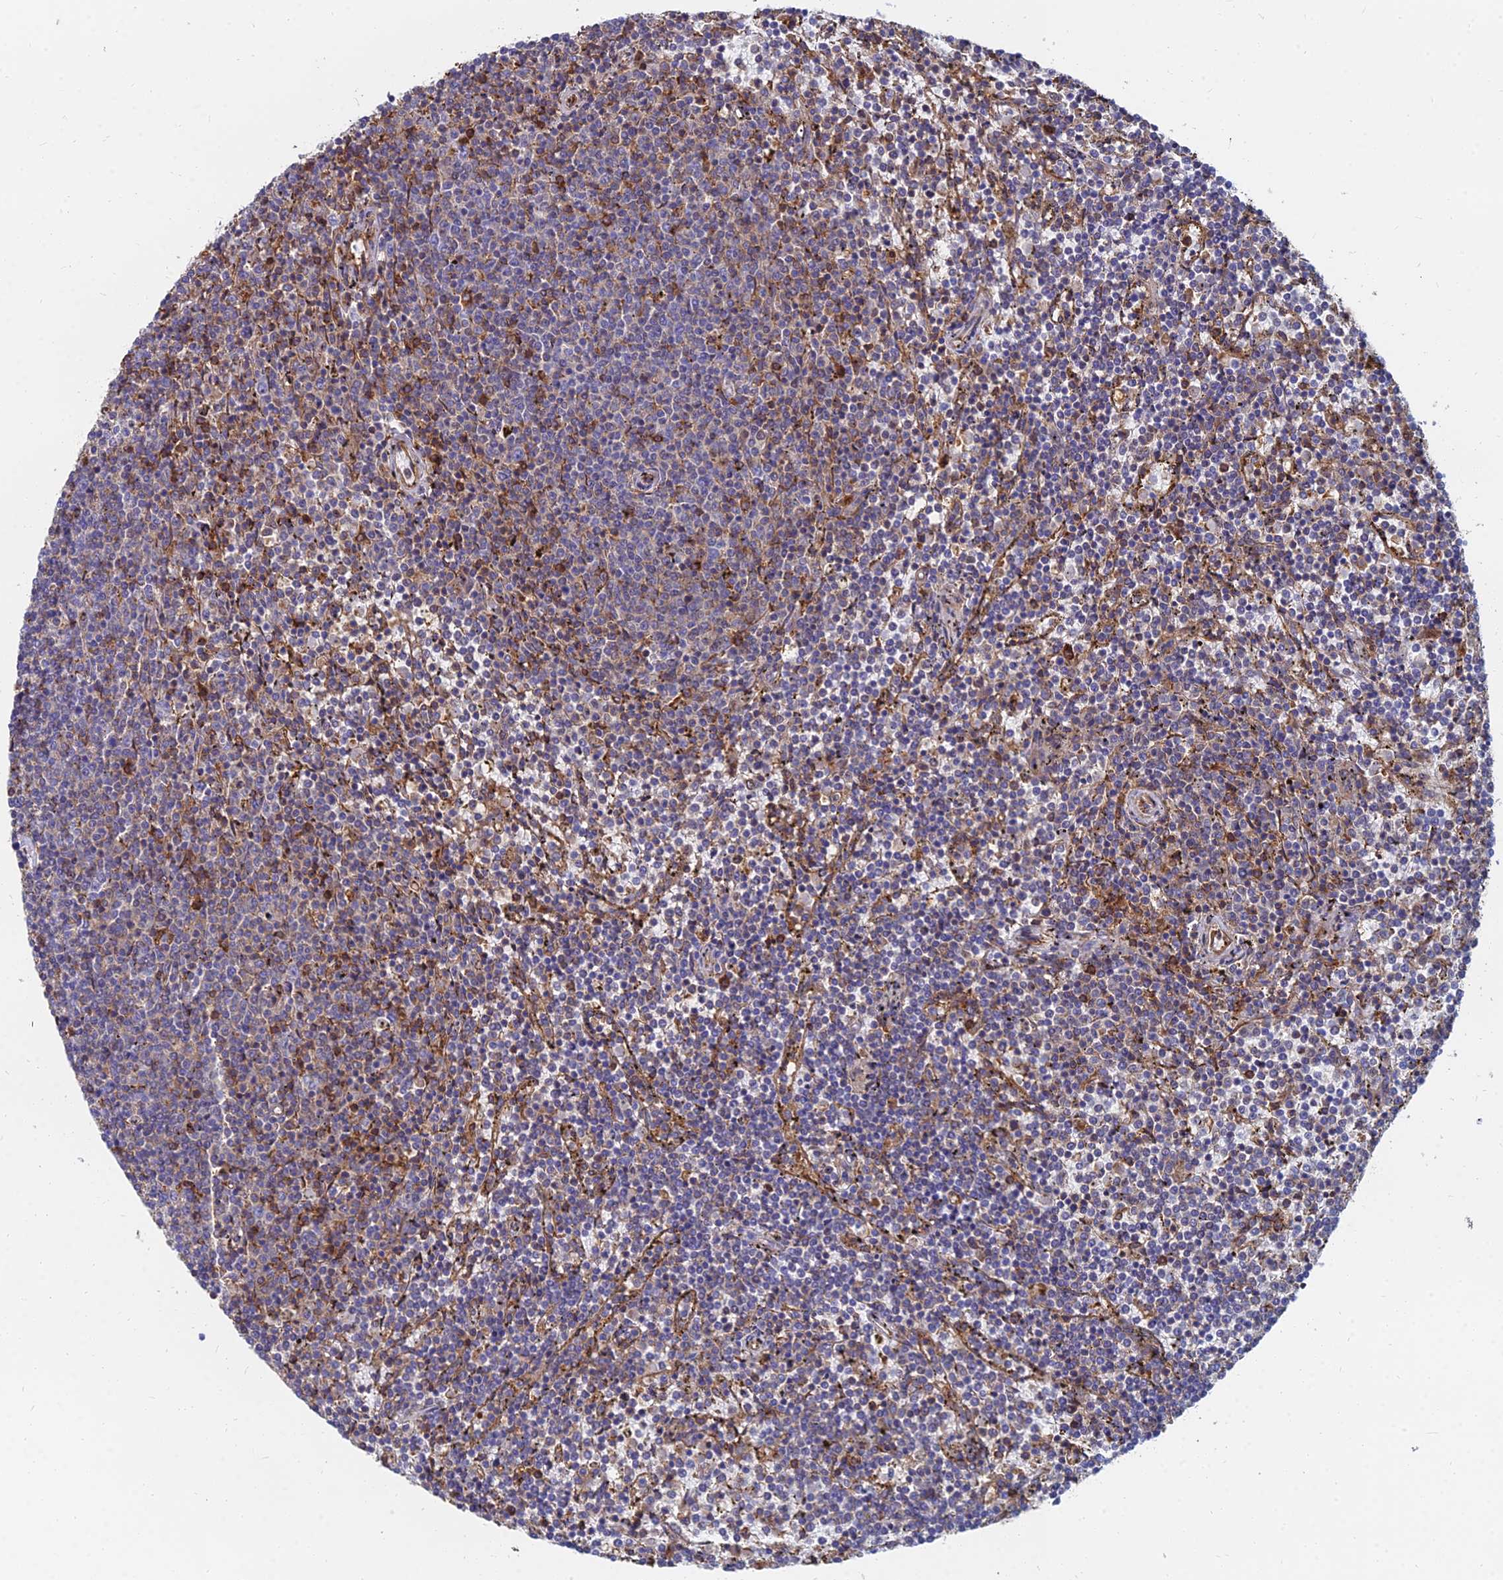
{"staining": {"intensity": "moderate", "quantity": "<25%", "location": "cytoplasmic/membranous"}, "tissue": "lymphoma", "cell_type": "Tumor cells", "image_type": "cancer", "snomed": [{"axis": "morphology", "description": "Malignant lymphoma, non-Hodgkin's type, Low grade"}, {"axis": "topography", "description": "Spleen"}], "caption": "The photomicrograph displays a brown stain indicating the presence of a protein in the cytoplasmic/membranous of tumor cells in lymphoma.", "gene": "GPR42", "patient": {"sex": "female", "age": 50}}